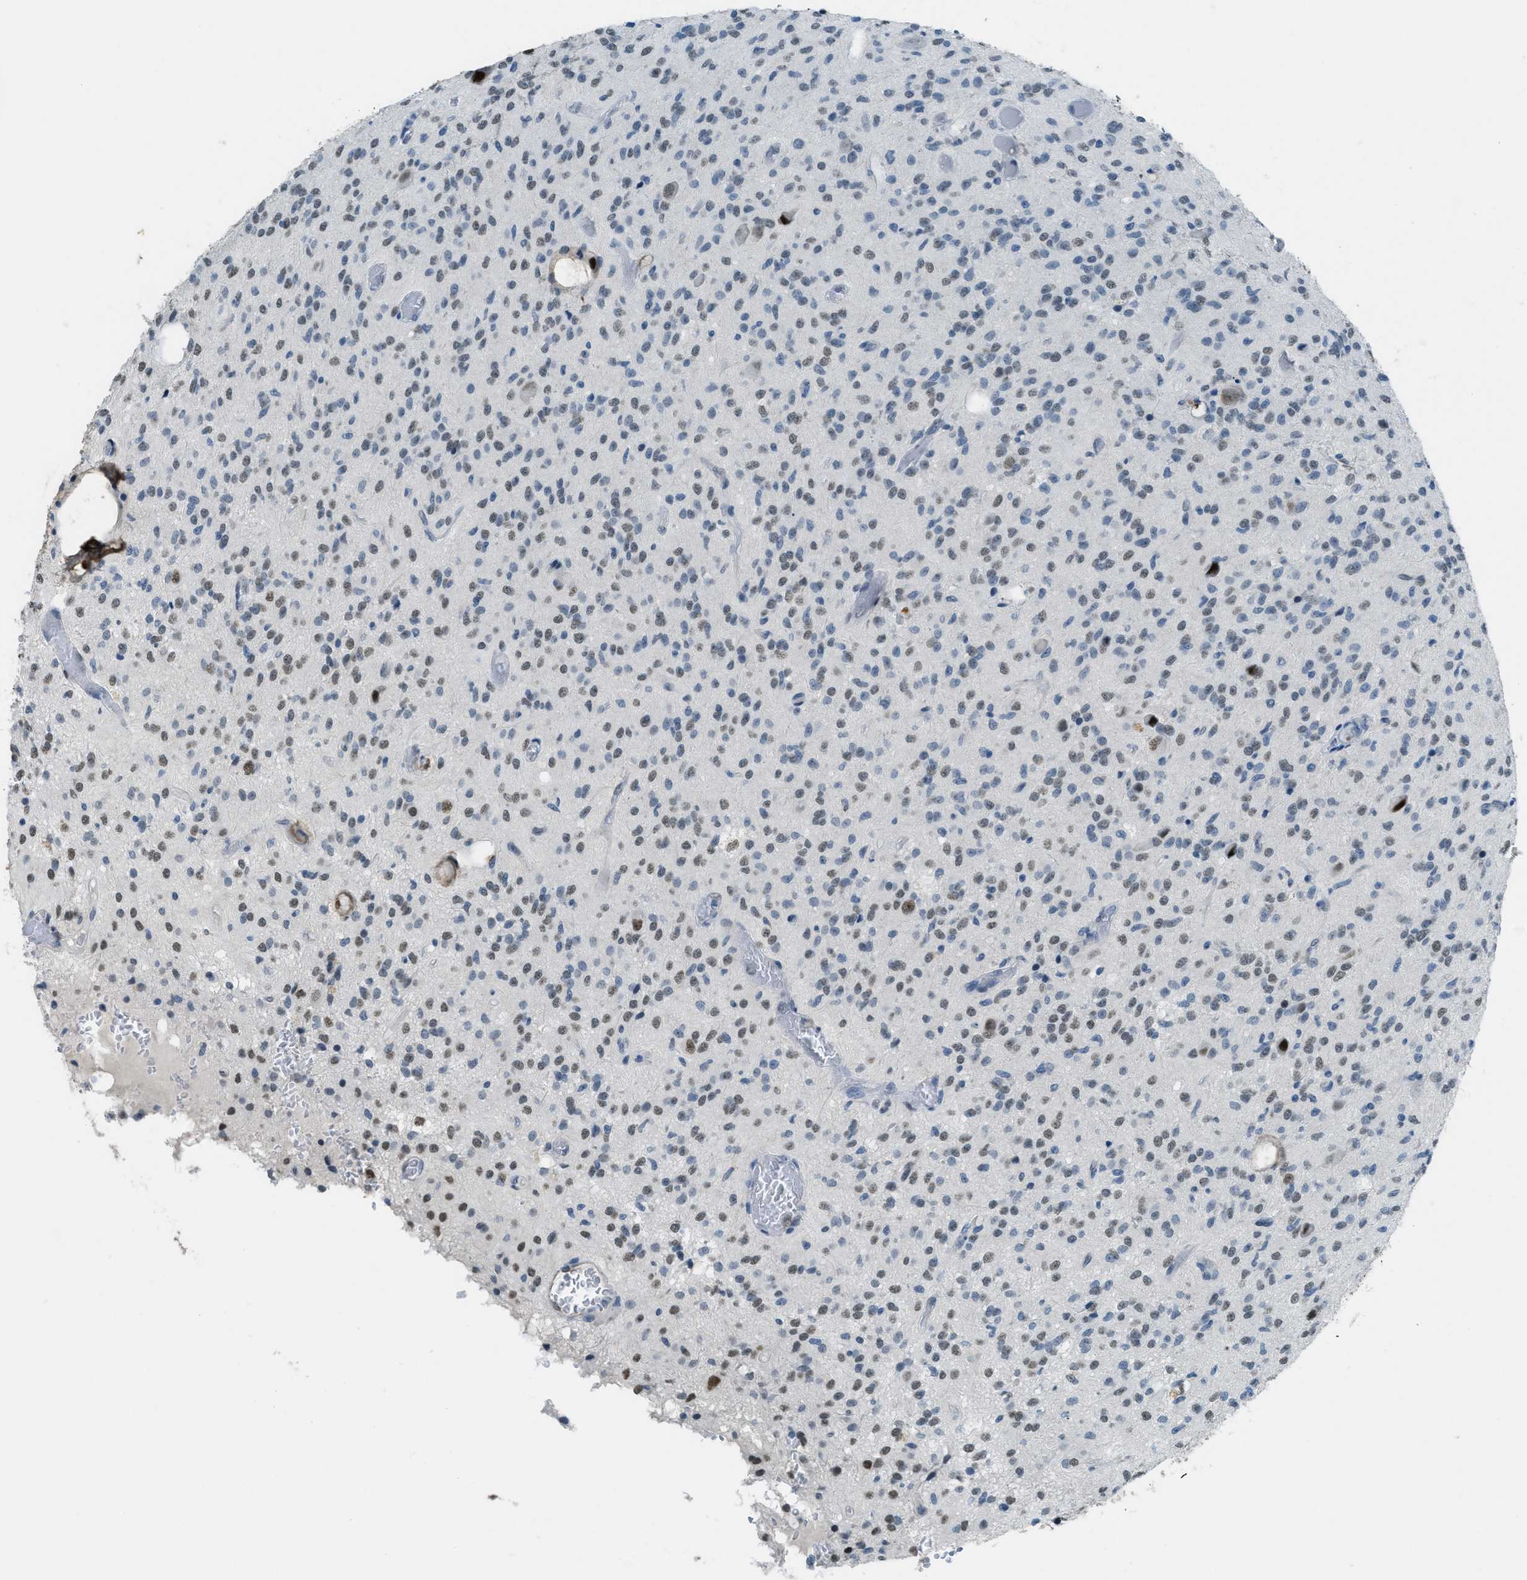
{"staining": {"intensity": "moderate", "quantity": ">75%", "location": "nuclear"}, "tissue": "glioma", "cell_type": "Tumor cells", "image_type": "cancer", "snomed": [{"axis": "morphology", "description": "Glioma, malignant, High grade"}, {"axis": "topography", "description": "Brain"}], "caption": "Moderate nuclear staining for a protein is appreciated in approximately >75% of tumor cells of glioma using IHC.", "gene": "TTC13", "patient": {"sex": "female", "age": 59}}